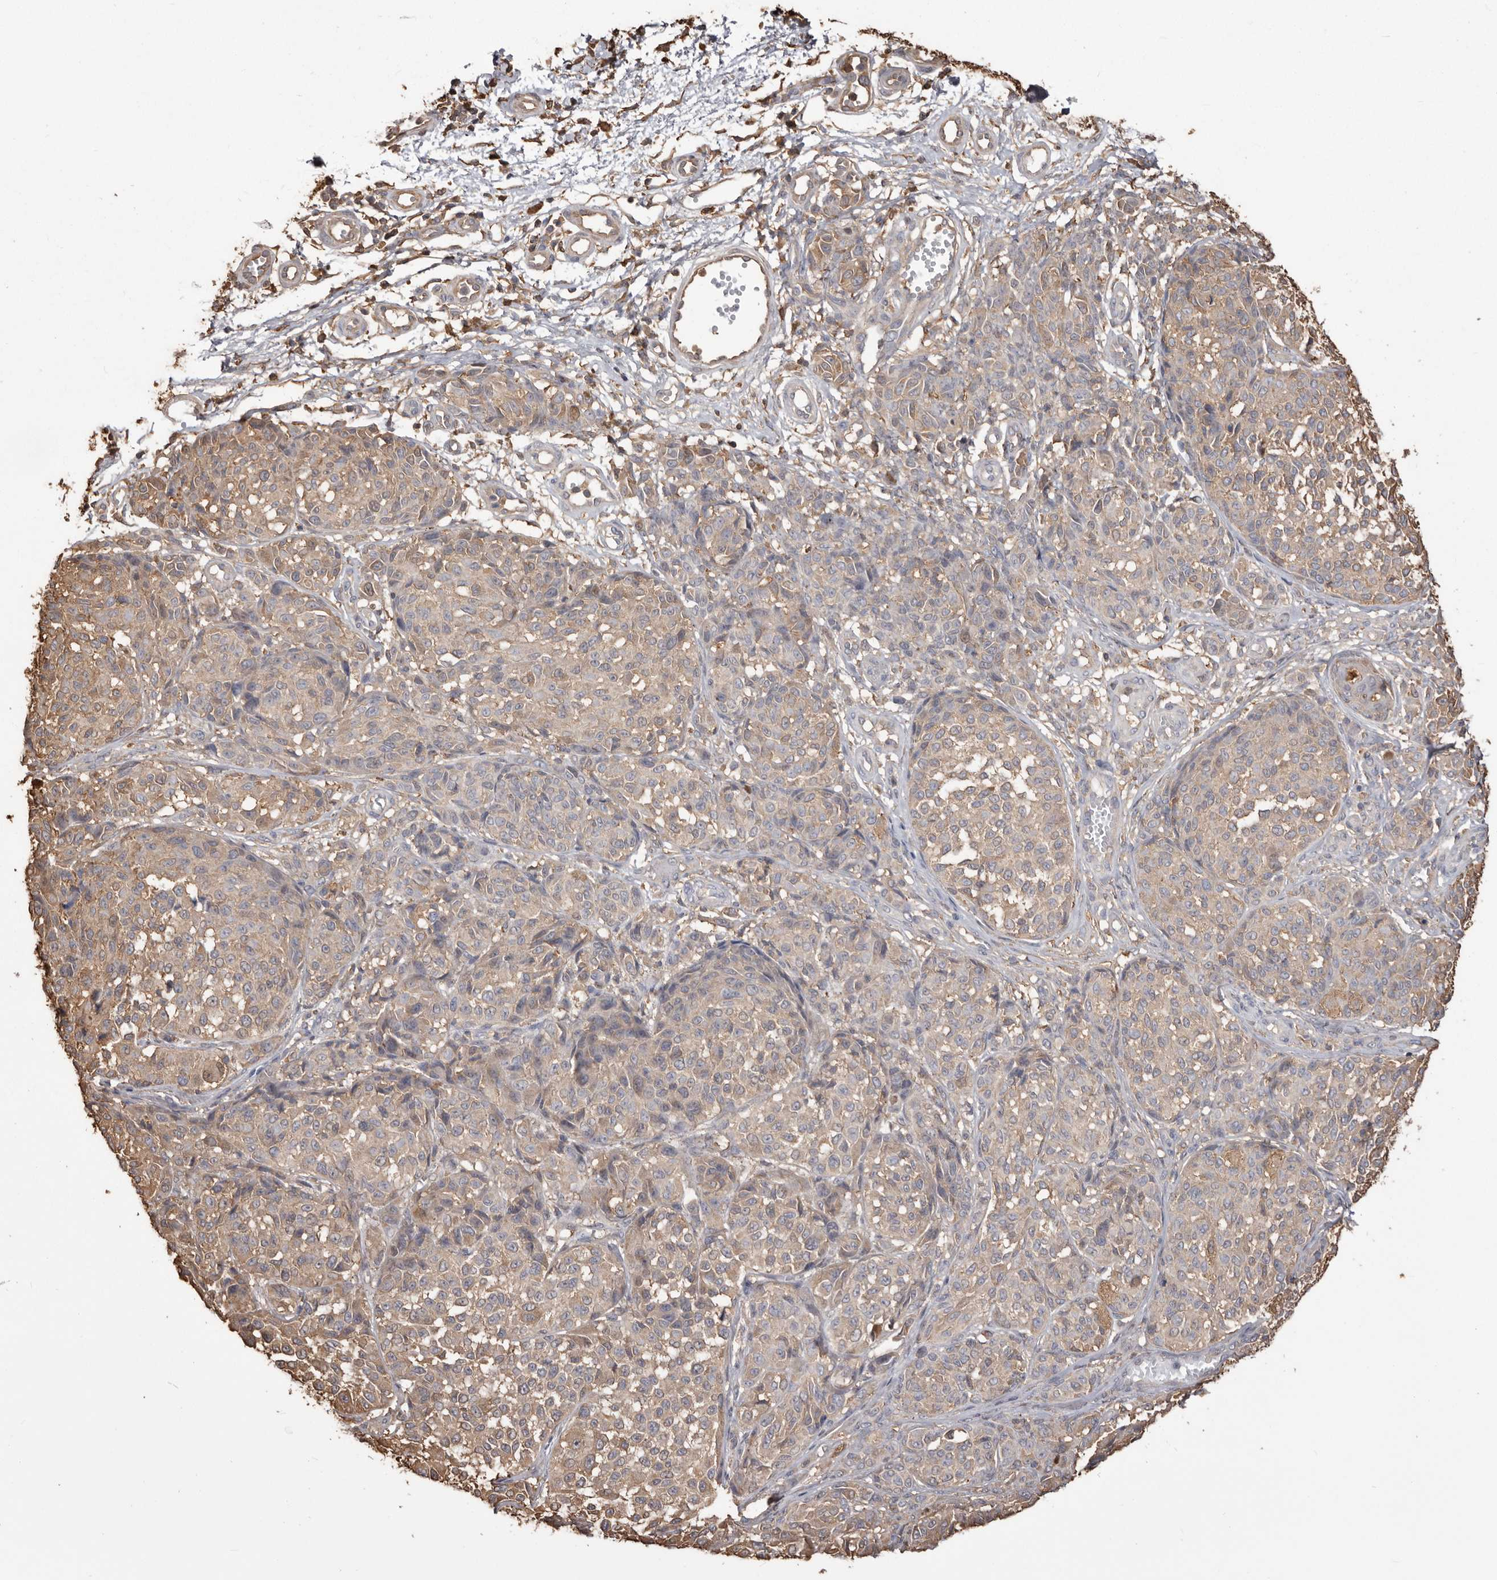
{"staining": {"intensity": "weak", "quantity": ">75%", "location": "cytoplasmic/membranous"}, "tissue": "melanoma", "cell_type": "Tumor cells", "image_type": "cancer", "snomed": [{"axis": "morphology", "description": "Malignant melanoma, NOS"}, {"axis": "topography", "description": "Skin"}], "caption": "Protein staining of malignant melanoma tissue shows weak cytoplasmic/membranous staining in approximately >75% of tumor cells. Nuclei are stained in blue.", "gene": "PKM", "patient": {"sex": "male", "age": 83}}